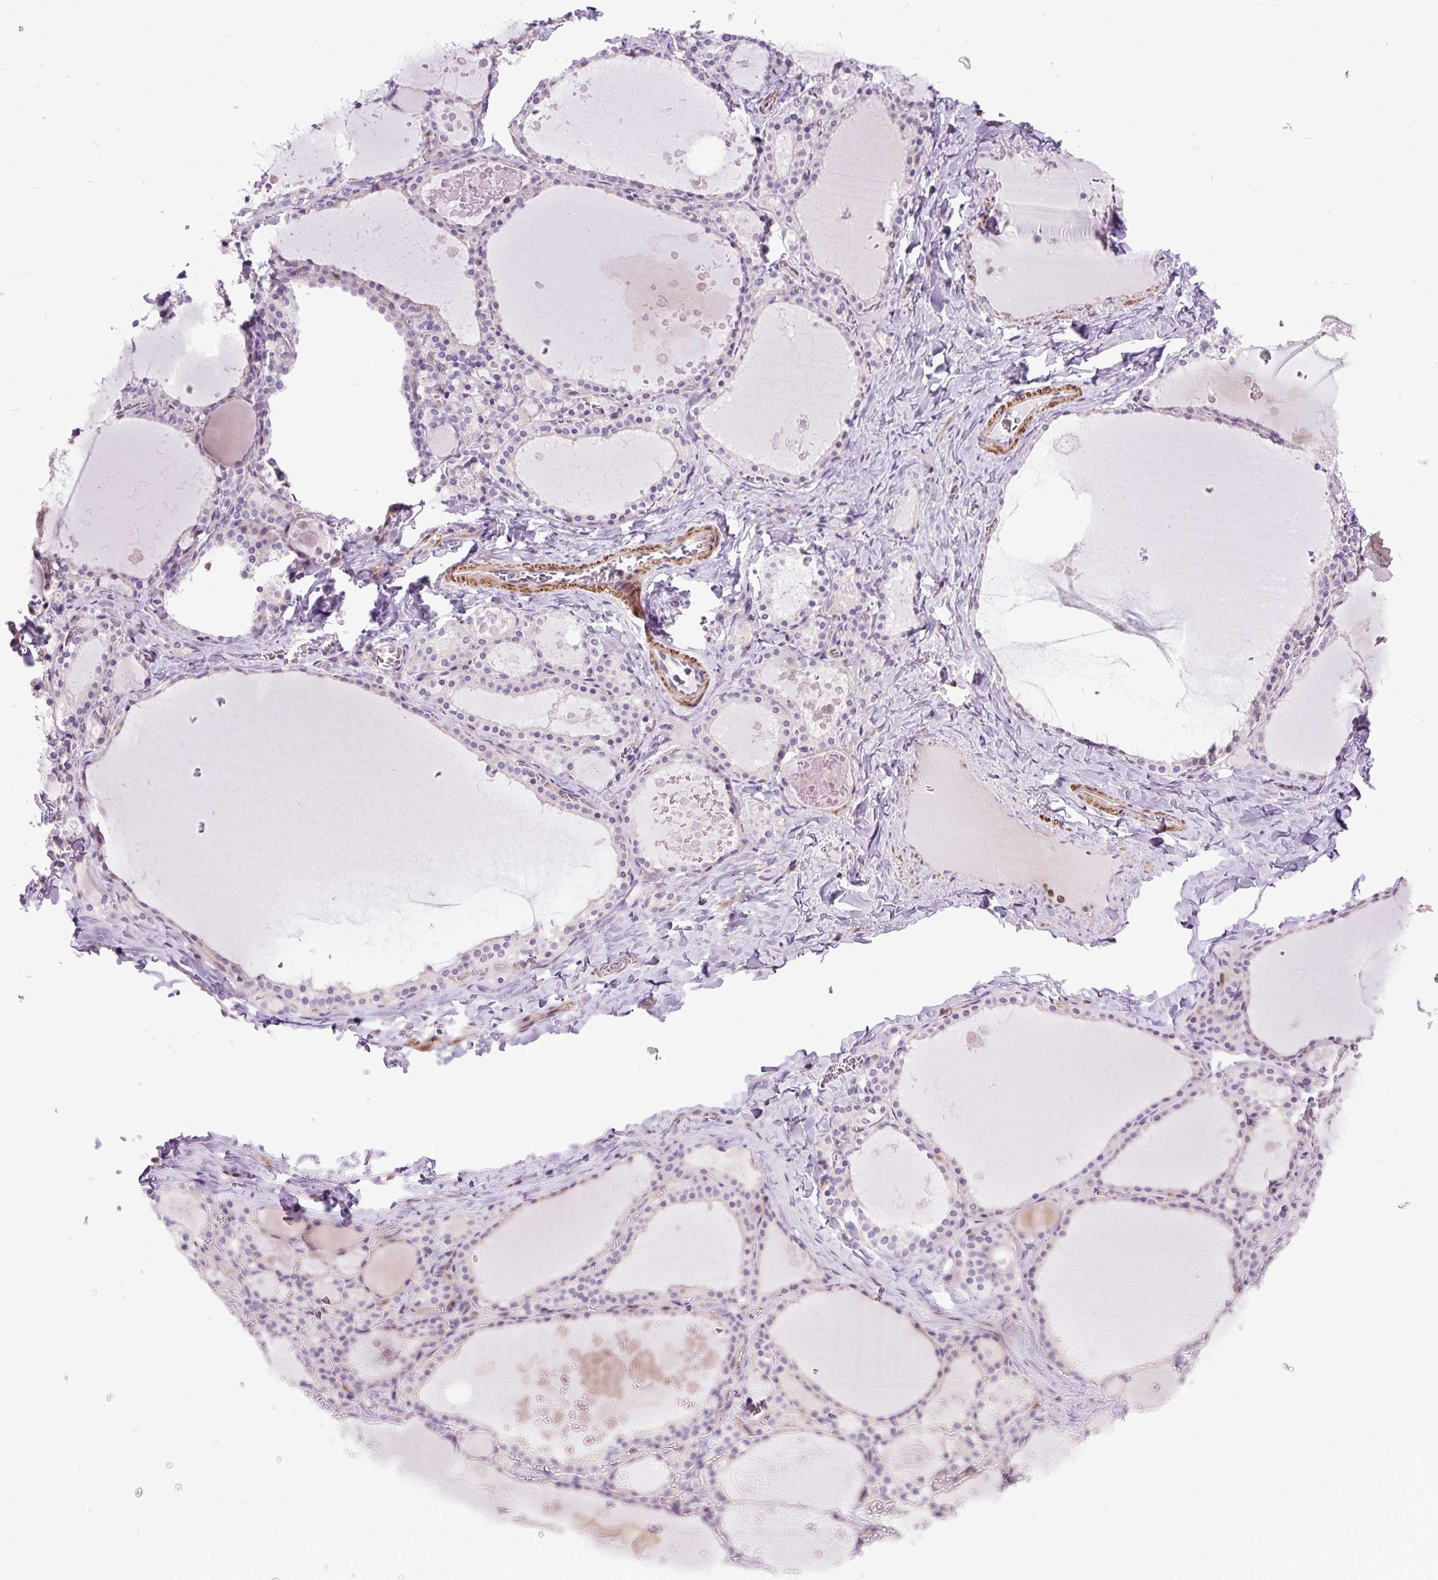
{"staining": {"intensity": "negative", "quantity": "none", "location": "none"}, "tissue": "thyroid gland", "cell_type": "Glandular cells", "image_type": "normal", "snomed": [{"axis": "morphology", "description": "Normal tissue, NOS"}, {"axis": "topography", "description": "Thyroid gland"}], "caption": "Glandular cells are negative for protein expression in unremarkable human thyroid gland. (Brightfield microscopy of DAB immunohistochemistry (IHC) at high magnification).", "gene": "ZNF197", "patient": {"sex": "male", "age": 56}}